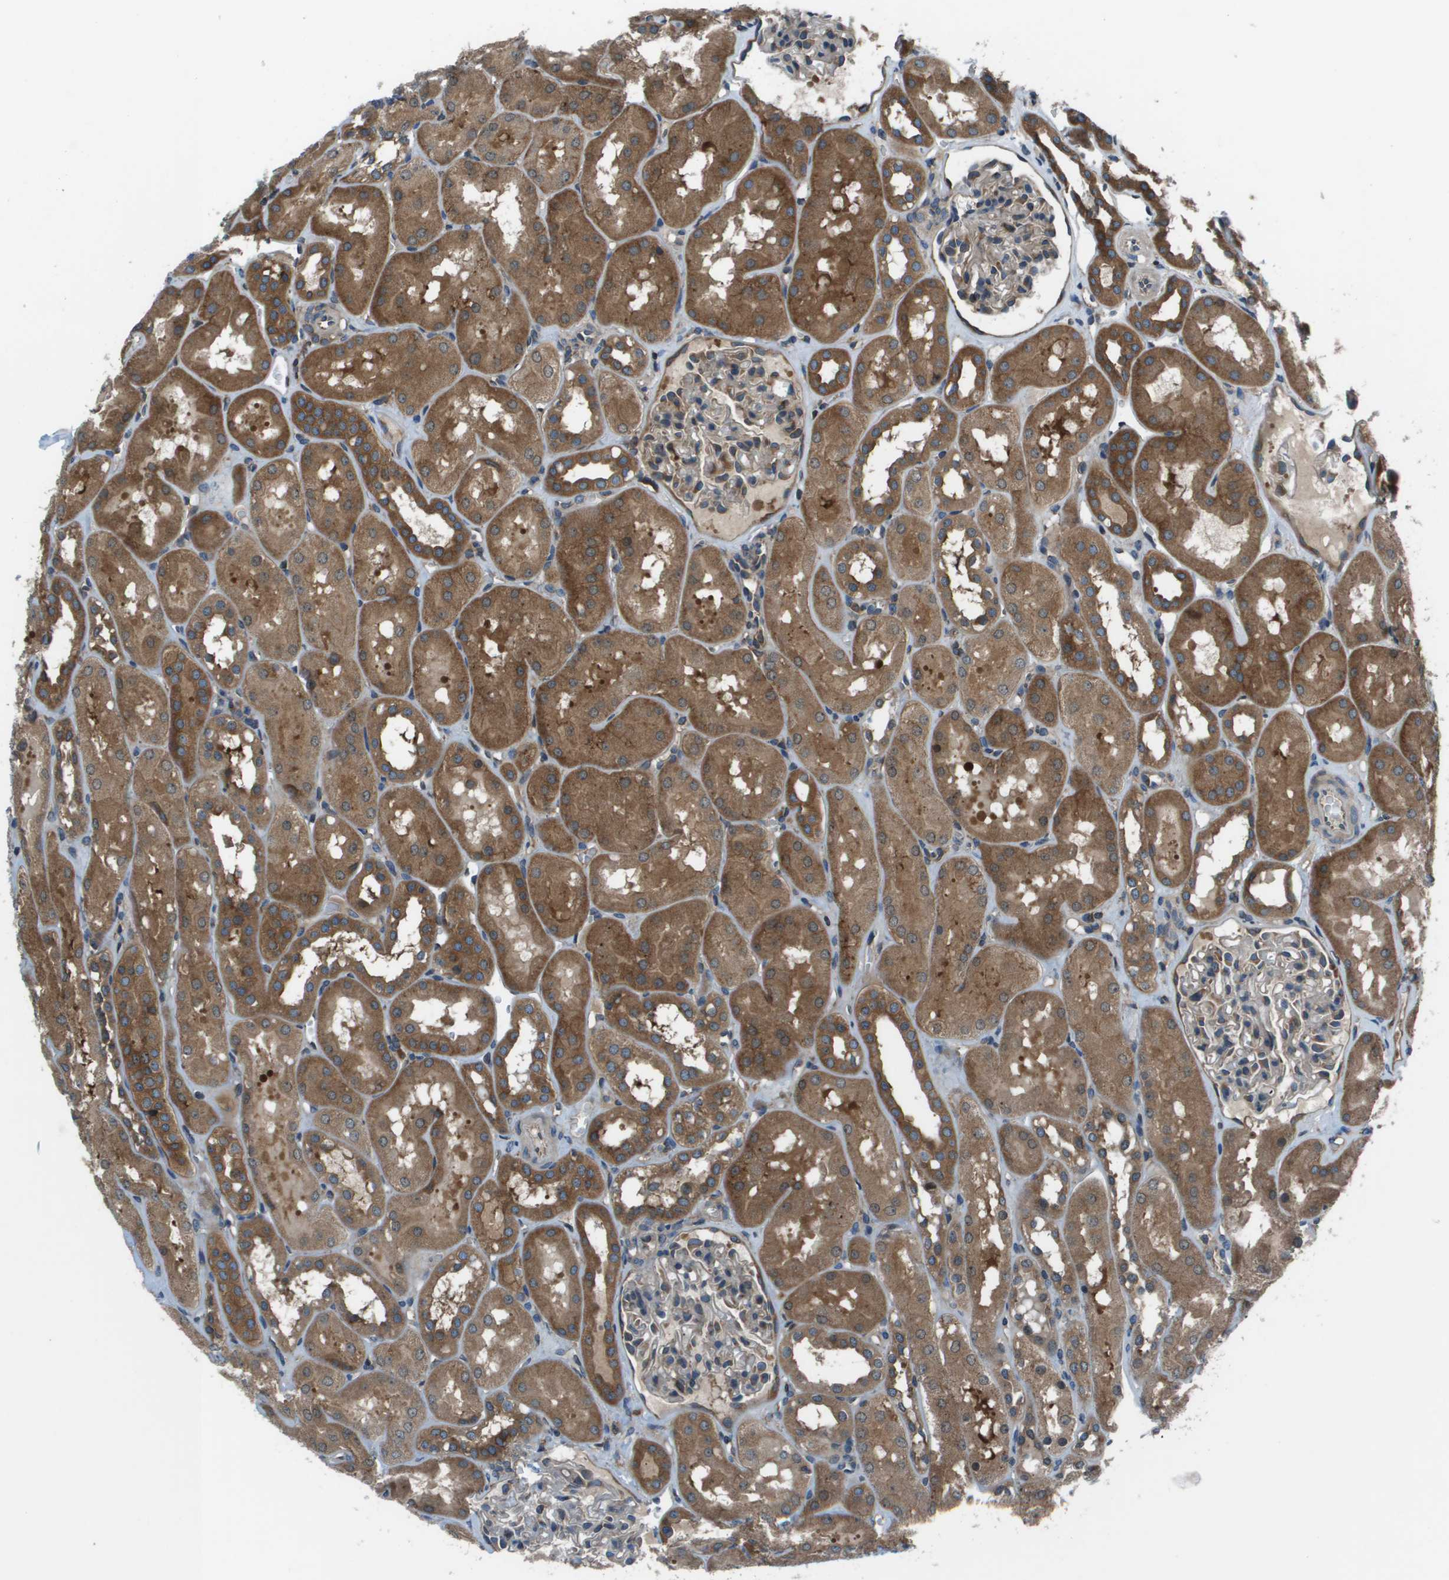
{"staining": {"intensity": "moderate", "quantity": "<25%", "location": "cytoplasmic/membranous"}, "tissue": "kidney", "cell_type": "Cells in glomeruli", "image_type": "normal", "snomed": [{"axis": "morphology", "description": "Normal tissue, NOS"}, {"axis": "topography", "description": "Kidney"}, {"axis": "topography", "description": "Urinary bladder"}], "caption": "Immunohistochemical staining of benign human kidney displays moderate cytoplasmic/membranous protein expression in about <25% of cells in glomeruli.", "gene": "ARFGAP2", "patient": {"sex": "male", "age": 16}}